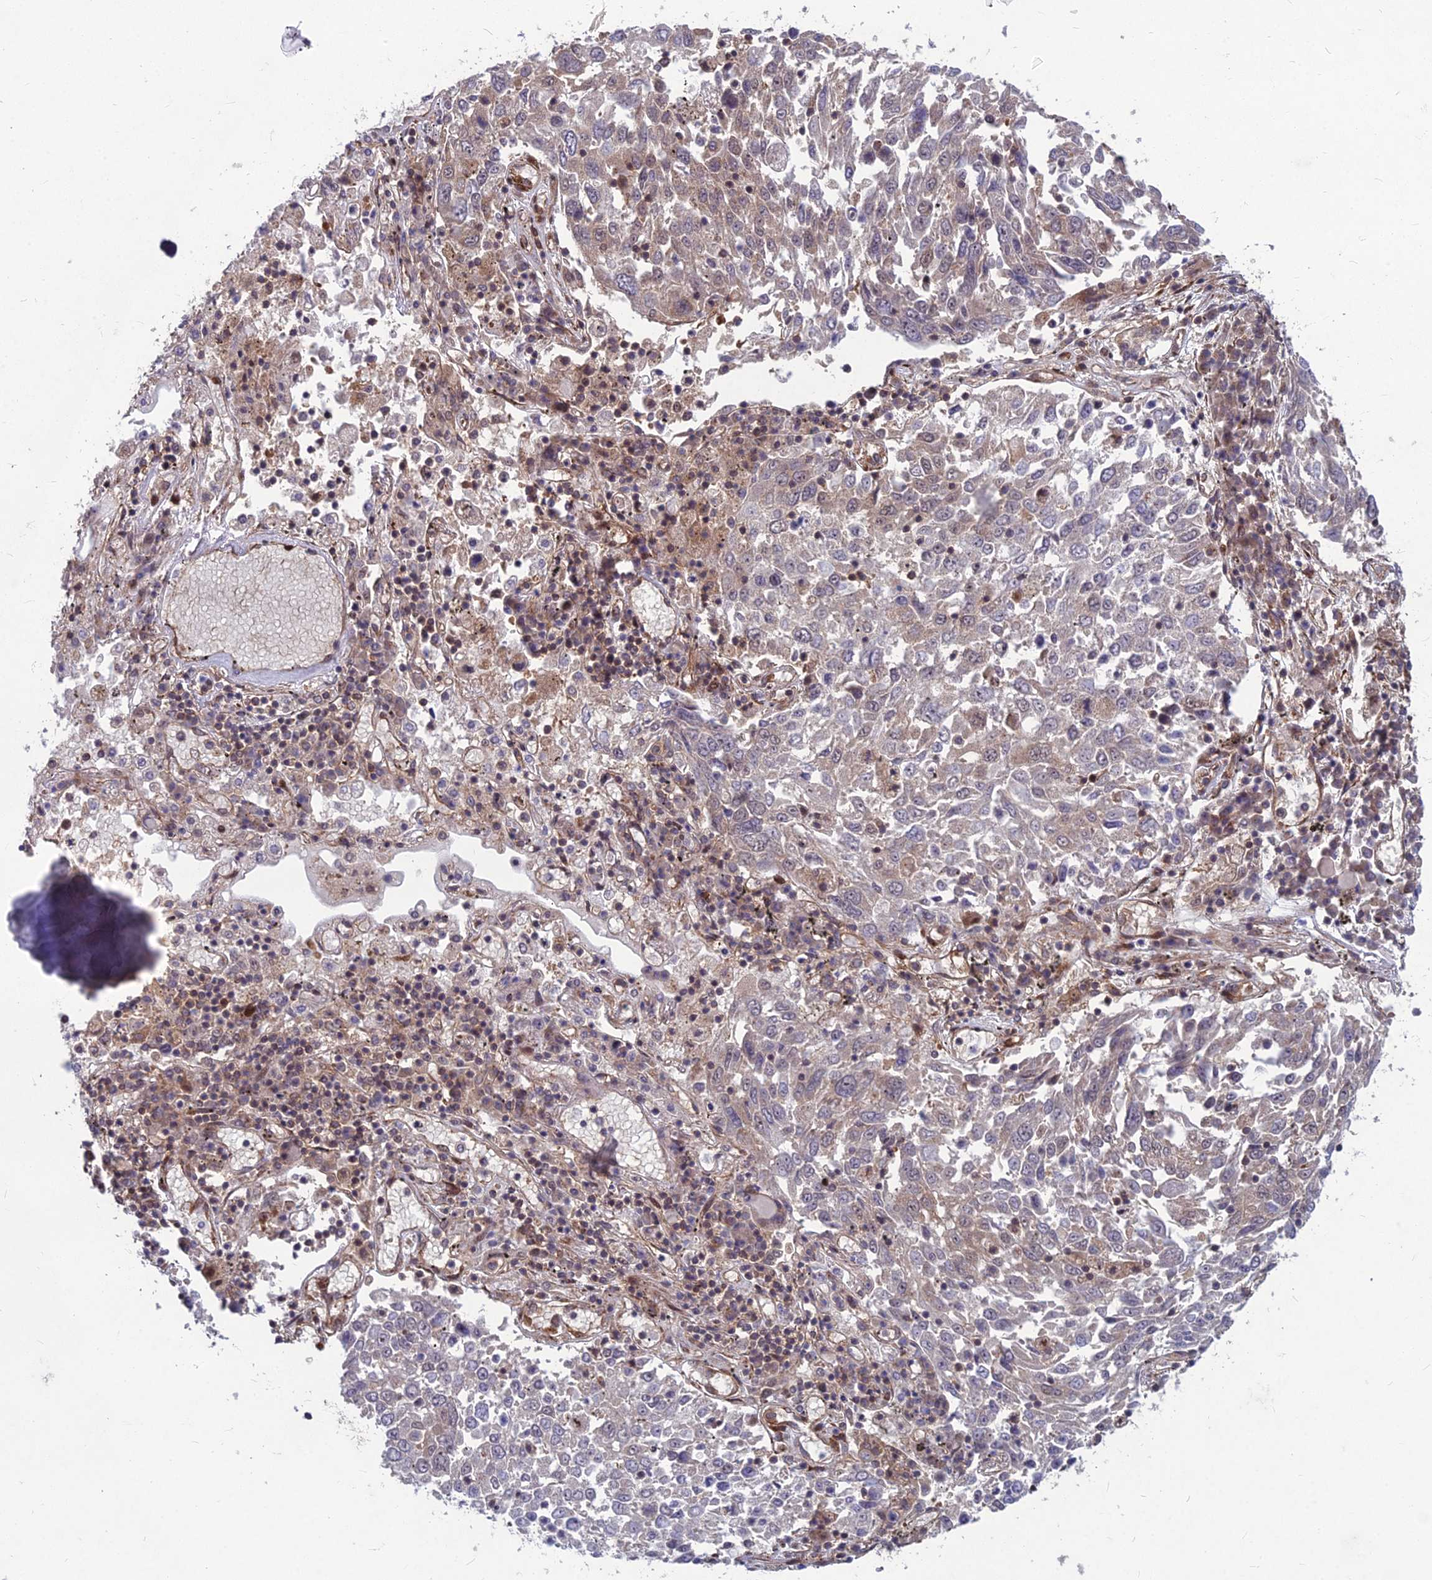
{"staining": {"intensity": "weak", "quantity": "<25%", "location": "cytoplasmic/membranous"}, "tissue": "lung cancer", "cell_type": "Tumor cells", "image_type": "cancer", "snomed": [{"axis": "morphology", "description": "Squamous cell carcinoma, NOS"}, {"axis": "topography", "description": "Lung"}], "caption": "An immunohistochemistry (IHC) photomicrograph of squamous cell carcinoma (lung) is shown. There is no staining in tumor cells of squamous cell carcinoma (lung).", "gene": "MFSD8", "patient": {"sex": "male", "age": 65}}